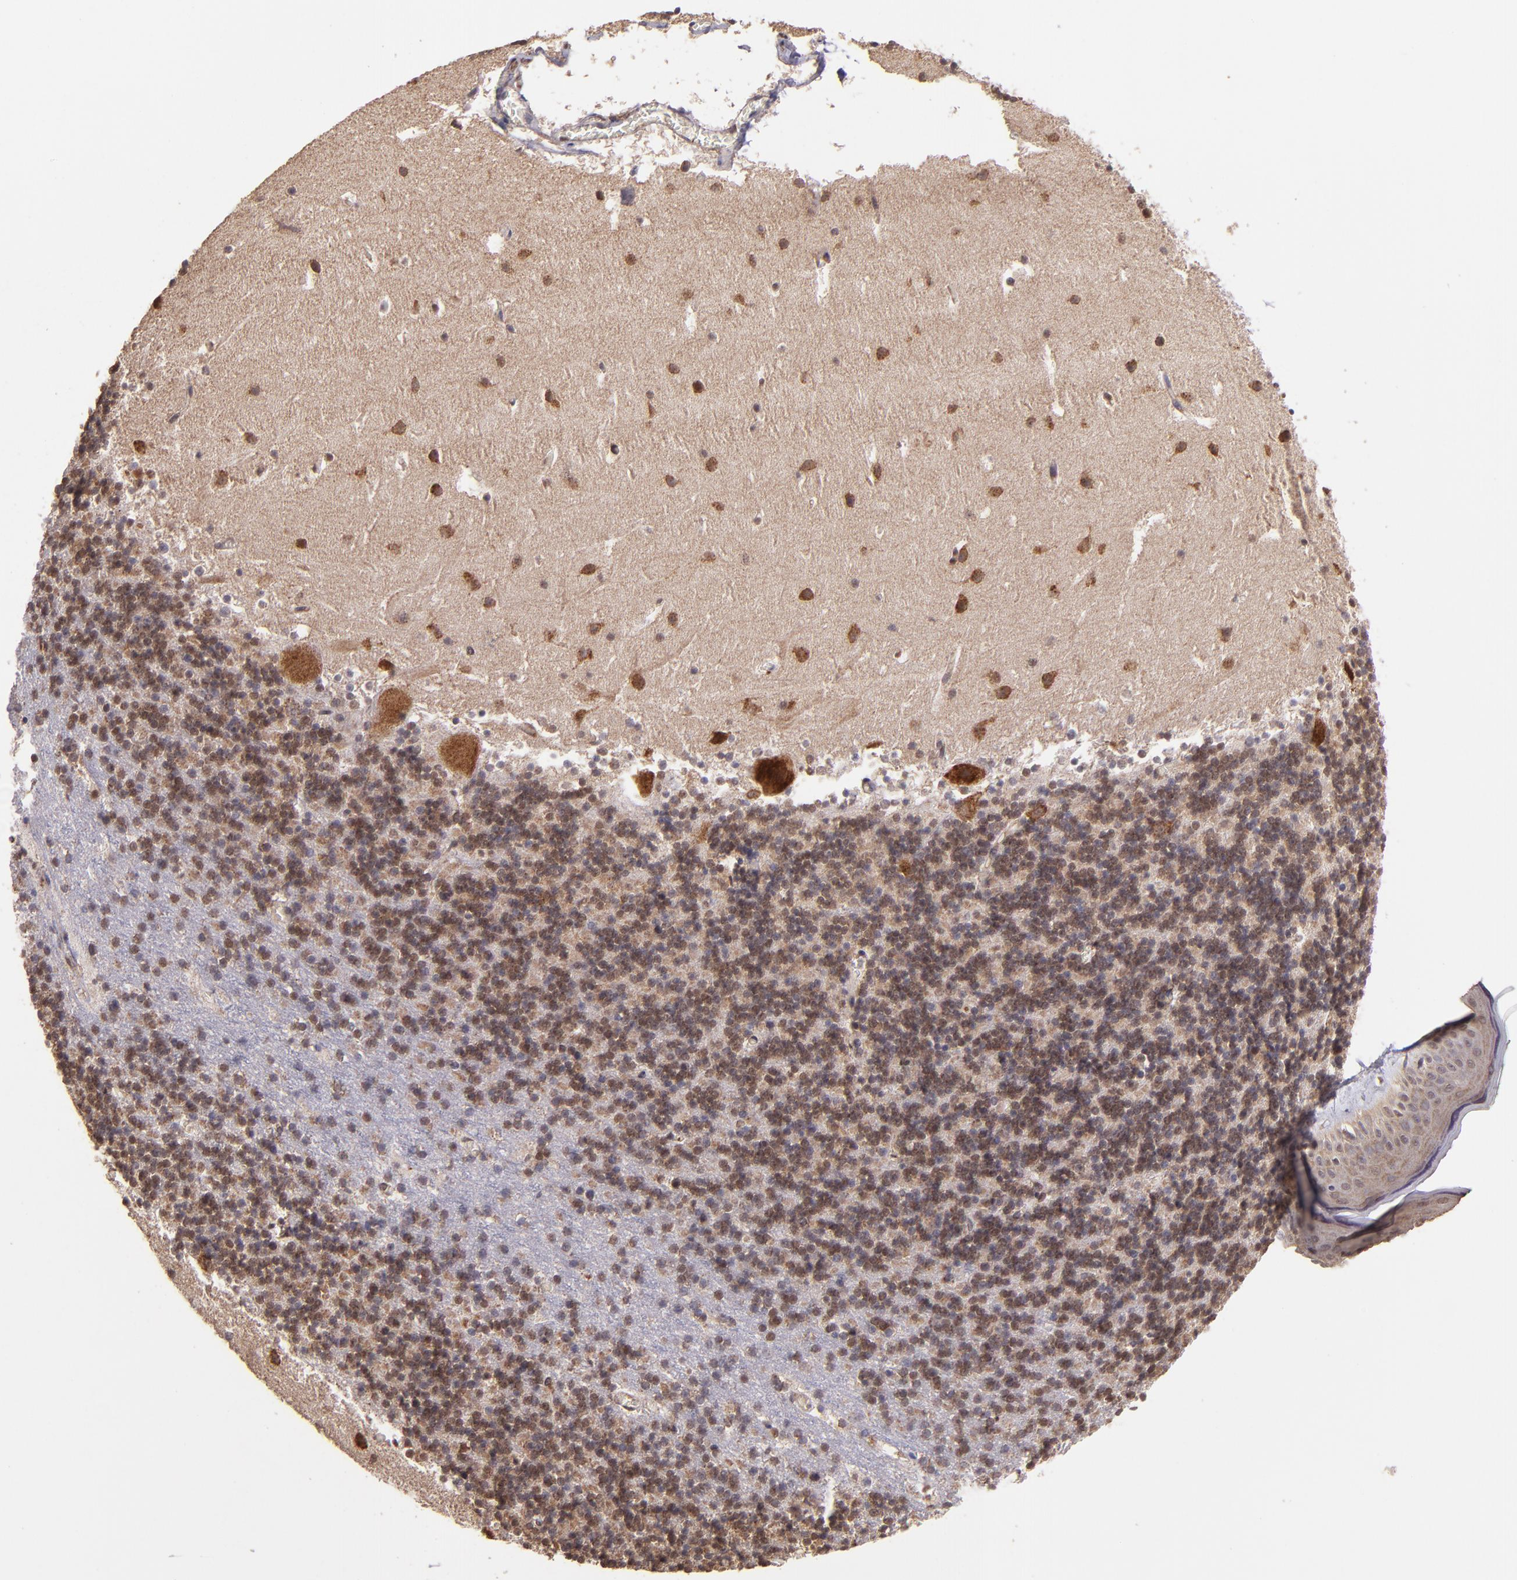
{"staining": {"intensity": "moderate", "quantity": ">75%", "location": "cytoplasmic/membranous"}, "tissue": "cerebellum", "cell_type": "Cells in granular layer", "image_type": "normal", "snomed": [{"axis": "morphology", "description": "Normal tissue, NOS"}, {"axis": "topography", "description": "Cerebellum"}], "caption": "A brown stain highlights moderate cytoplasmic/membranous positivity of a protein in cells in granular layer of normal cerebellum. (DAB (3,3'-diaminobenzidine) IHC with brightfield microscopy, high magnification).", "gene": "USP51", "patient": {"sex": "male", "age": 45}}